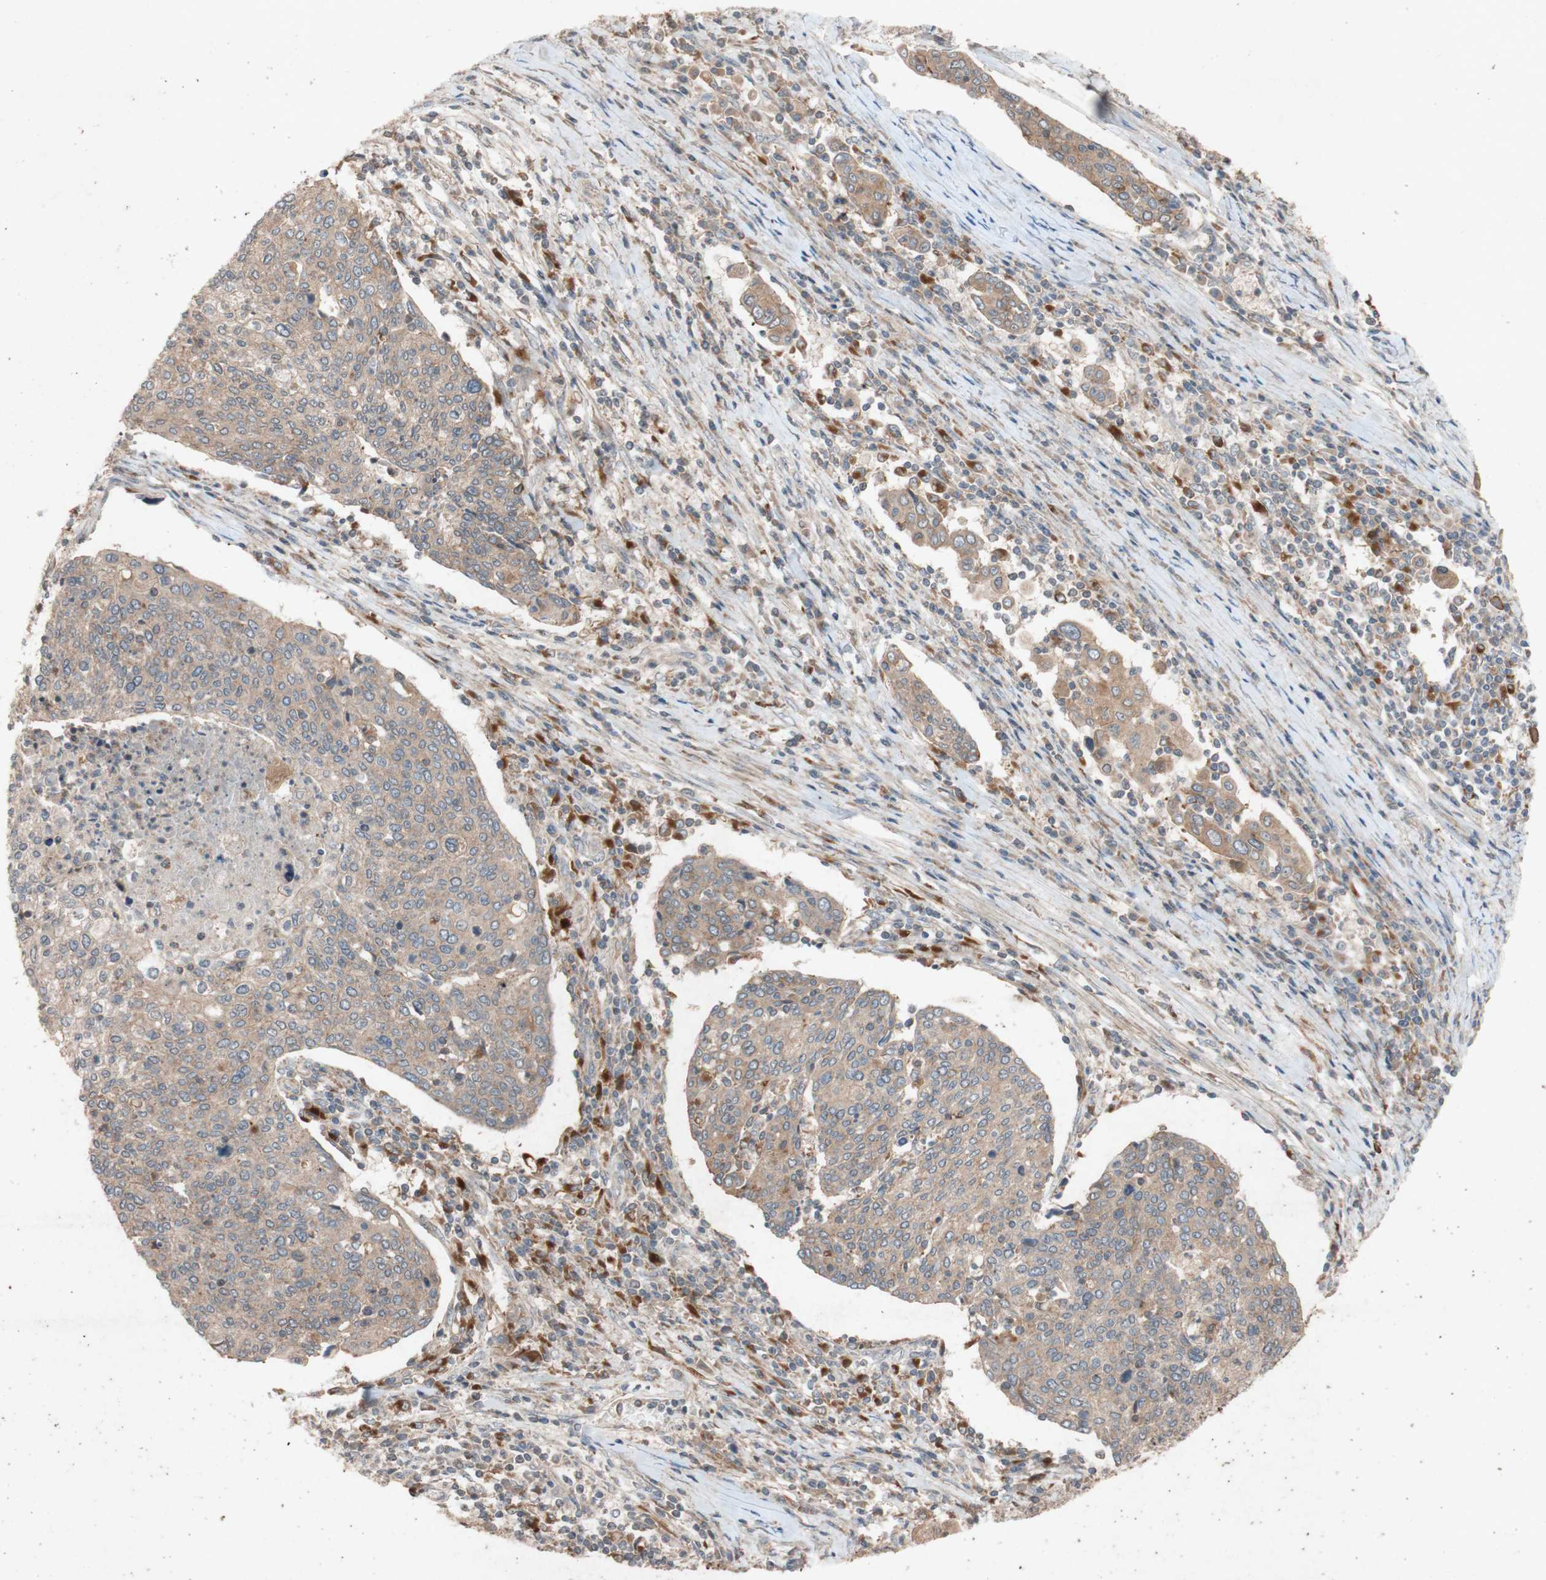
{"staining": {"intensity": "weak", "quantity": ">75%", "location": "cytoplasmic/membranous"}, "tissue": "cervical cancer", "cell_type": "Tumor cells", "image_type": "cancer", "snomed": [{"axis": "morphology", "description": "Squamous cell carcinoma, NOS"}, {"axis": "topography", "description": "Cervix"}], "caption": "Immunohistochemical staining of cervical squamous cell carcinoma exhibits weak cytoplasmic/membranous protein expression in about >75% of tumor cells. (brown staining indicates protein expression, while blue staining denotes nuclei).", "gene": "ATP6V1F", "patient": {"sex": "female", "age": 40}}